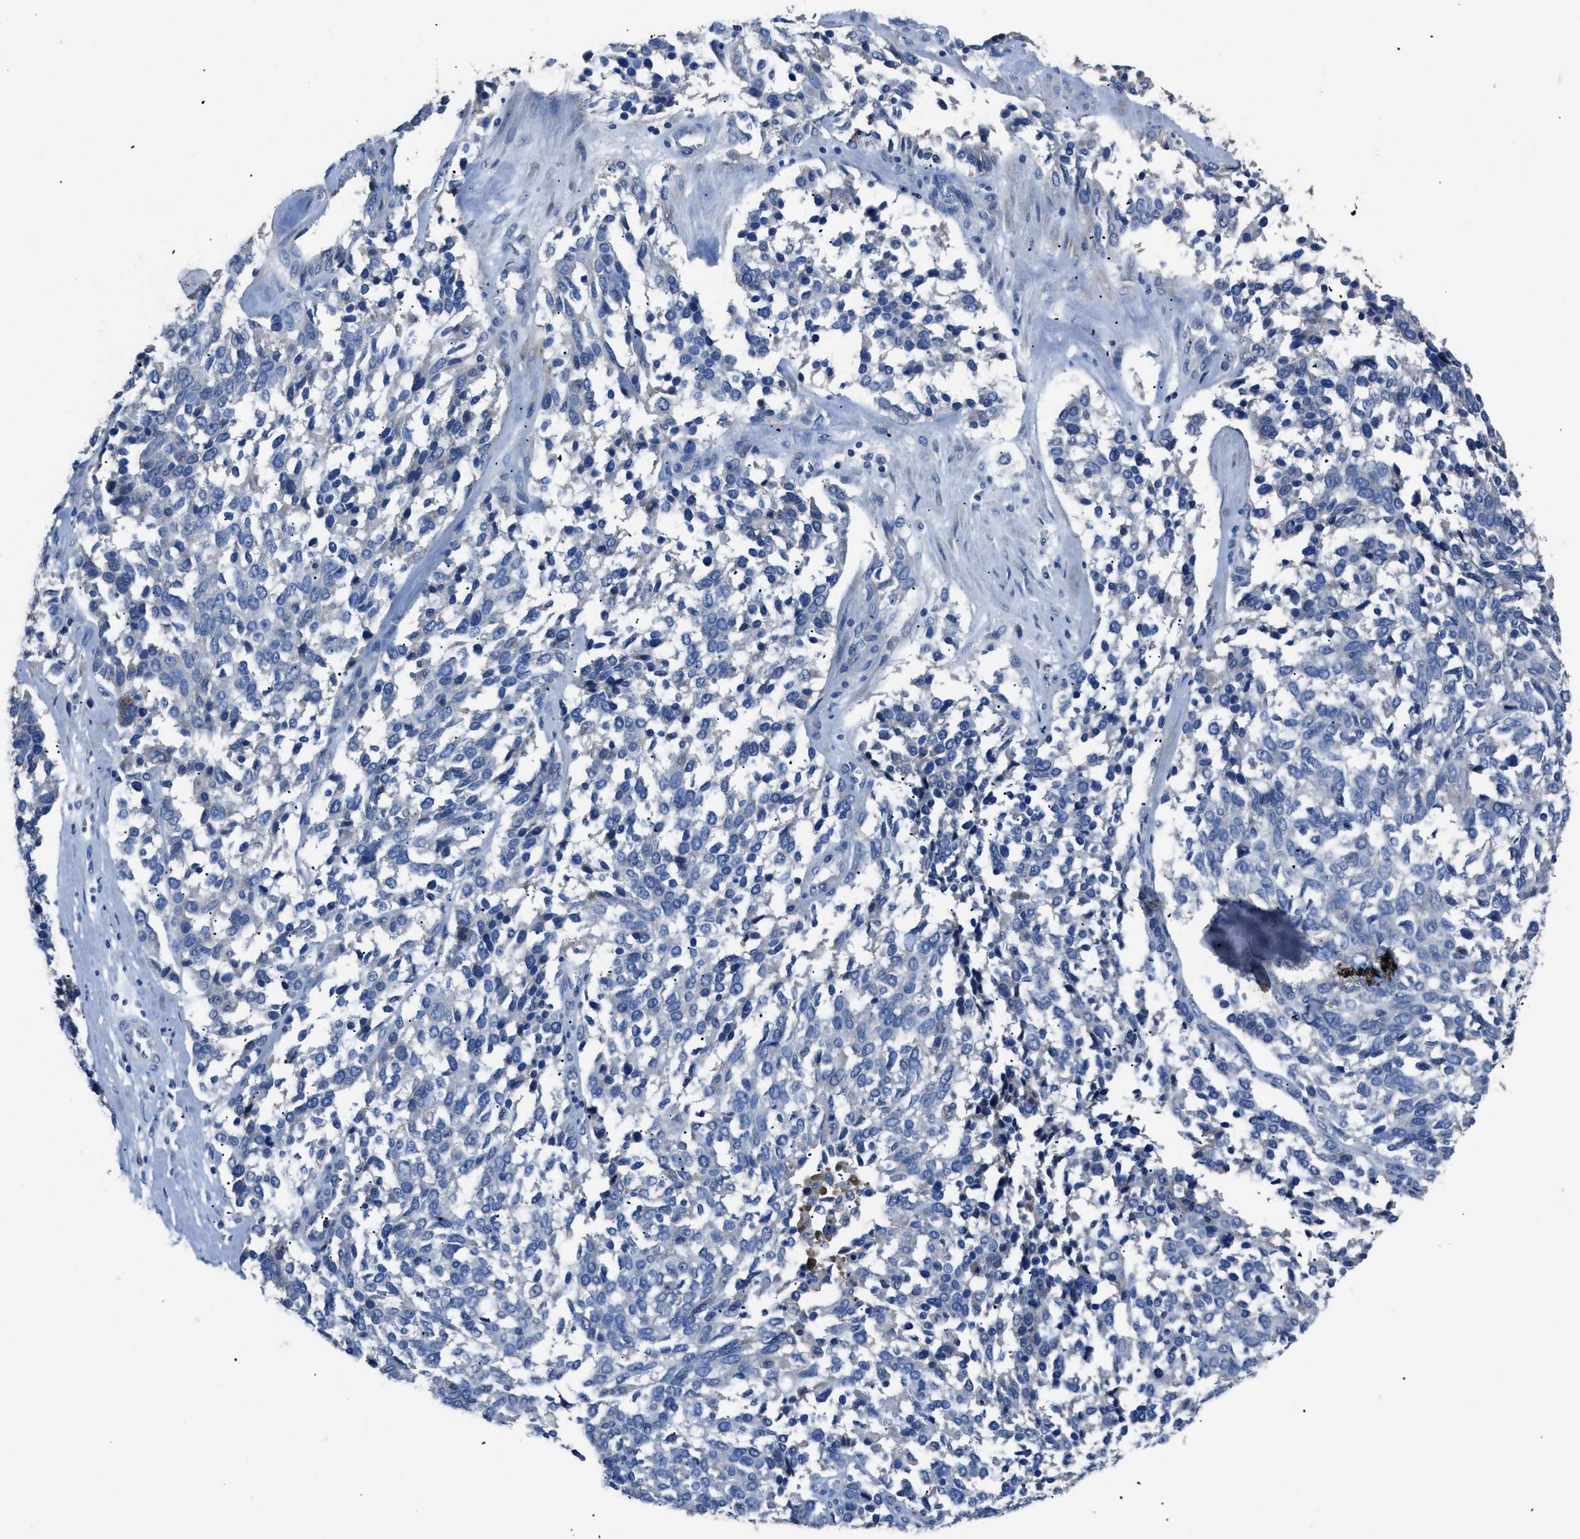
{"staining": {"intensity": "negative", "quantity": "none", "location": "none"}, "tissue": "ovarian cancer", "cell_type": "Tumor cells", "image_type": "cancer", "snomed": [{"axis": "morphology", "description": "Cystadenocarcinoma, serous, NOS"}, {"axis": "topography", "description": "Ovary"}], "caption": "DAB (3,3'-diaminobenzidine) immunohistochemical staining of serous cystadenocarcinoma (ovarian) exhibits no significant positivity in tumor cells.", "gene": "SGCZ", "patient": {"sex": "female", "age": 44}}